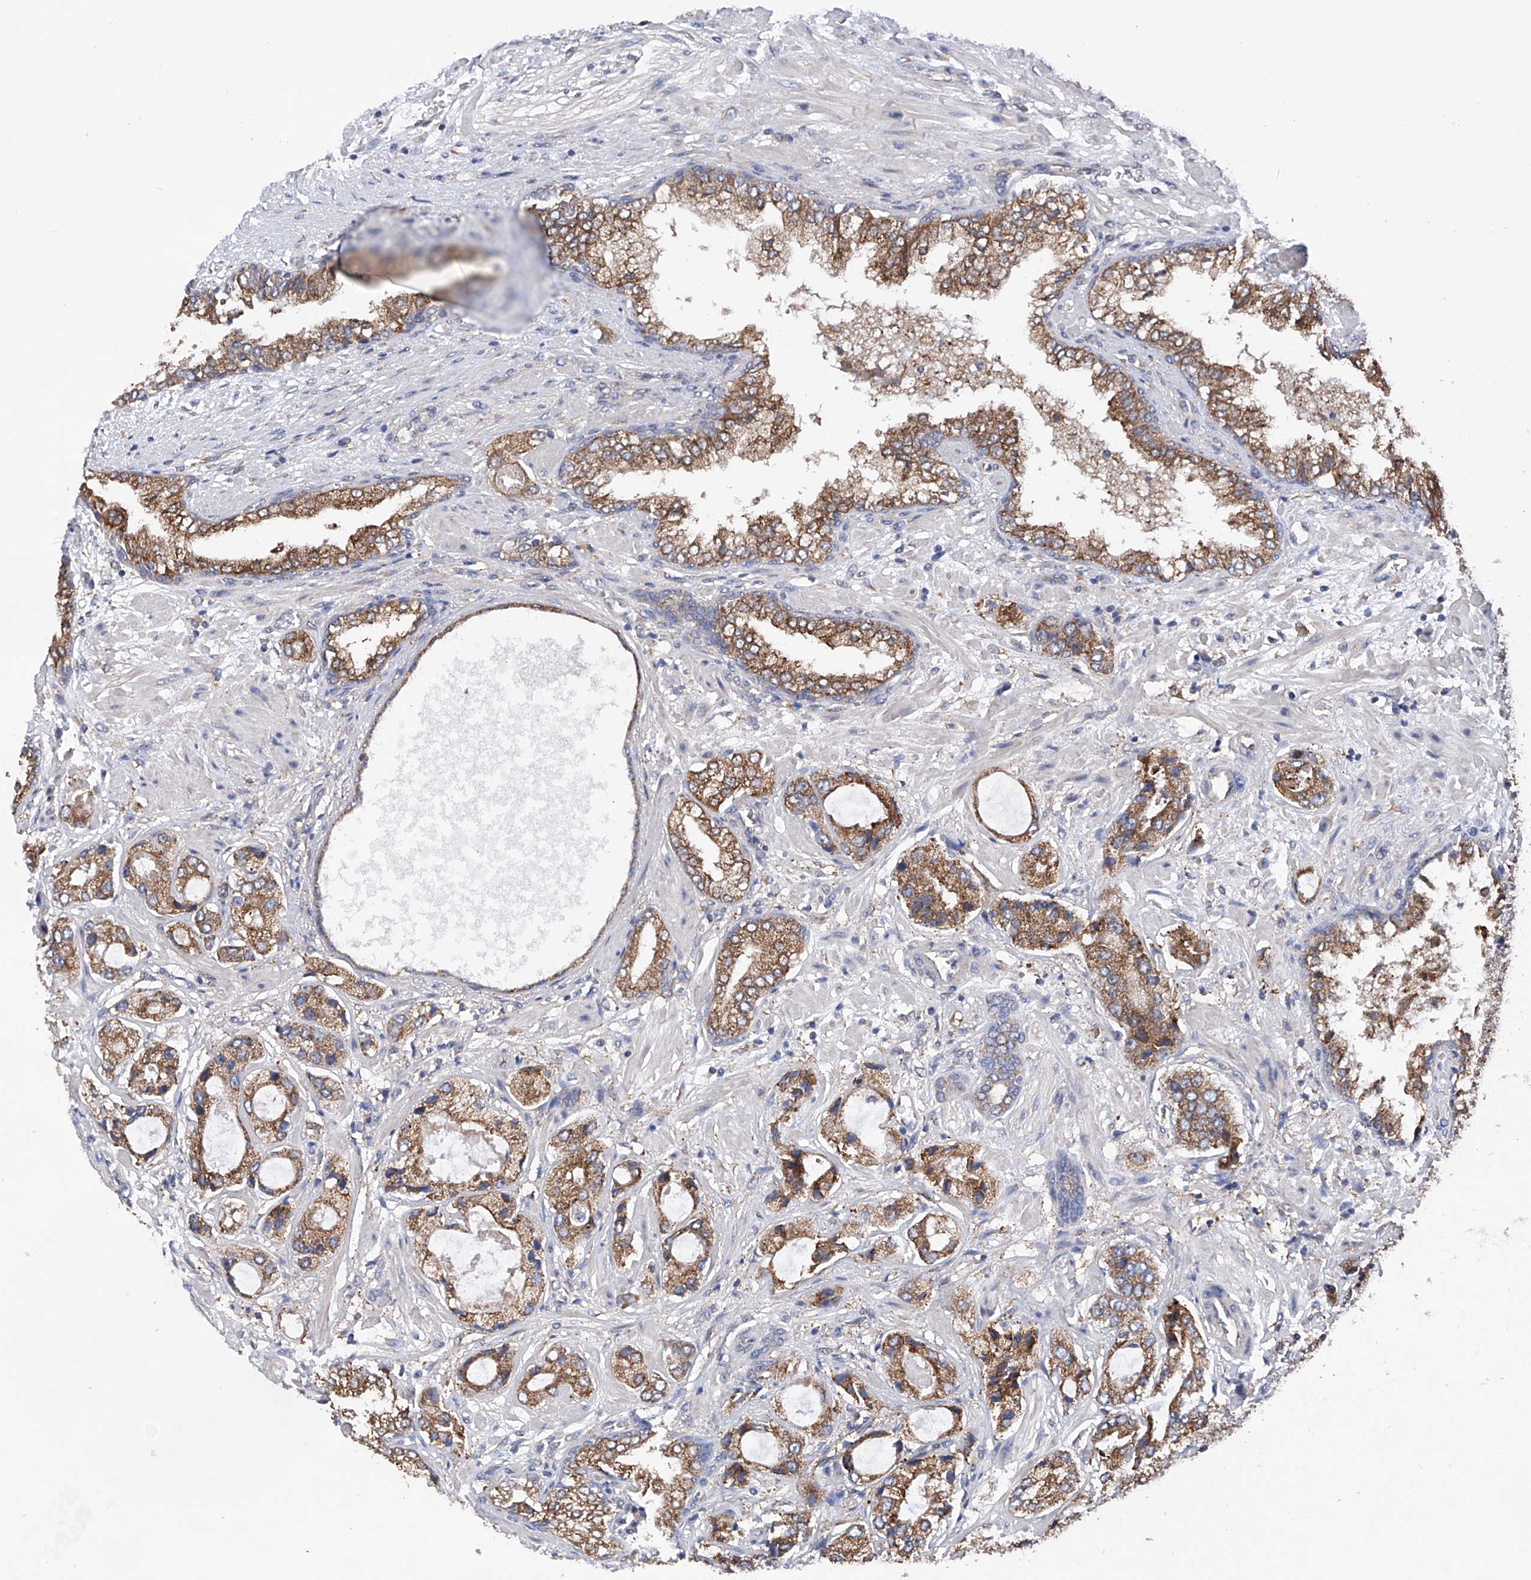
{"staining": {"intensity": "moderate", "quantity": ">75%", "location": "cytoplasmic/membranous"}, "tissue": "prostate cancer", "cell_type": "Tumor cells", "image_type": "cancer", "snomed": [{"axis": "morphology", "description": "Normal tissue, NOS"}, {"axis": "morphology", "description": "Adenocarcinoma, High grade"}, {"axis": "topography", "description": "Prostate"}, {"axis": "topography", "description": "Peripheral nerve tissue"}], "caption": "Immunohistochemistry of human adenocarcinoma (high-grade) (prostate) displays medium levels of moderate cytoplasmic/membranous staining in about >75% of tumor cells.", "gene": "DNAH8", "patient": {"sex": "male", "age": 59}}